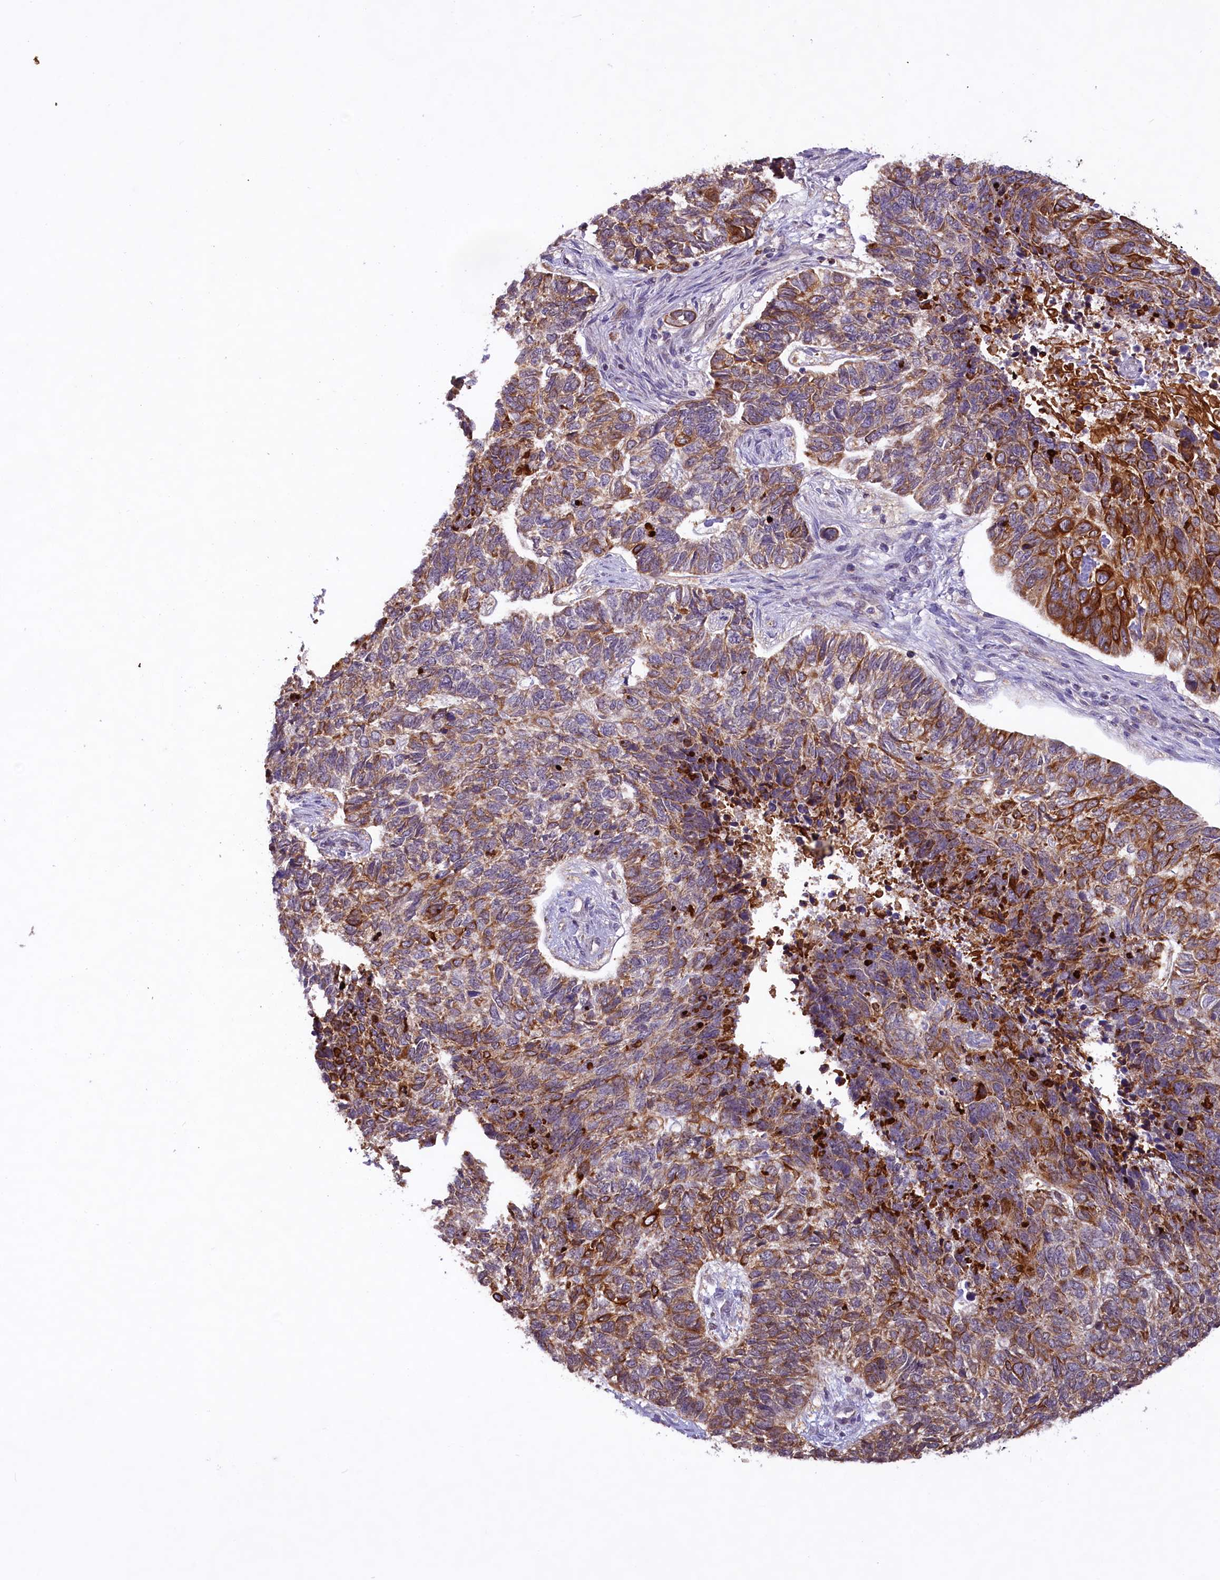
{"staining": {"intensity": "strong", "quantity": "25%-75%", "location": "cytoplasmic/membranous"}, "tissue": "skin cancer", "cell_type": "Tumor cells", "image_type": "cancer", "snomed": [{"axis": "morphology", "description": "Basal cell carcinoma"}, {"axis": "topography", "description": "Skin"}], "caption": "Skin cancer (basal cell carcinoma) stained with immunohistochemistry (IHC) displays strong cytoplasmic/membranous positivity in approximately 25%-75% of tumor cells.", "gene": "CARD8", "patient": {"sex": "female", "age": 65}}